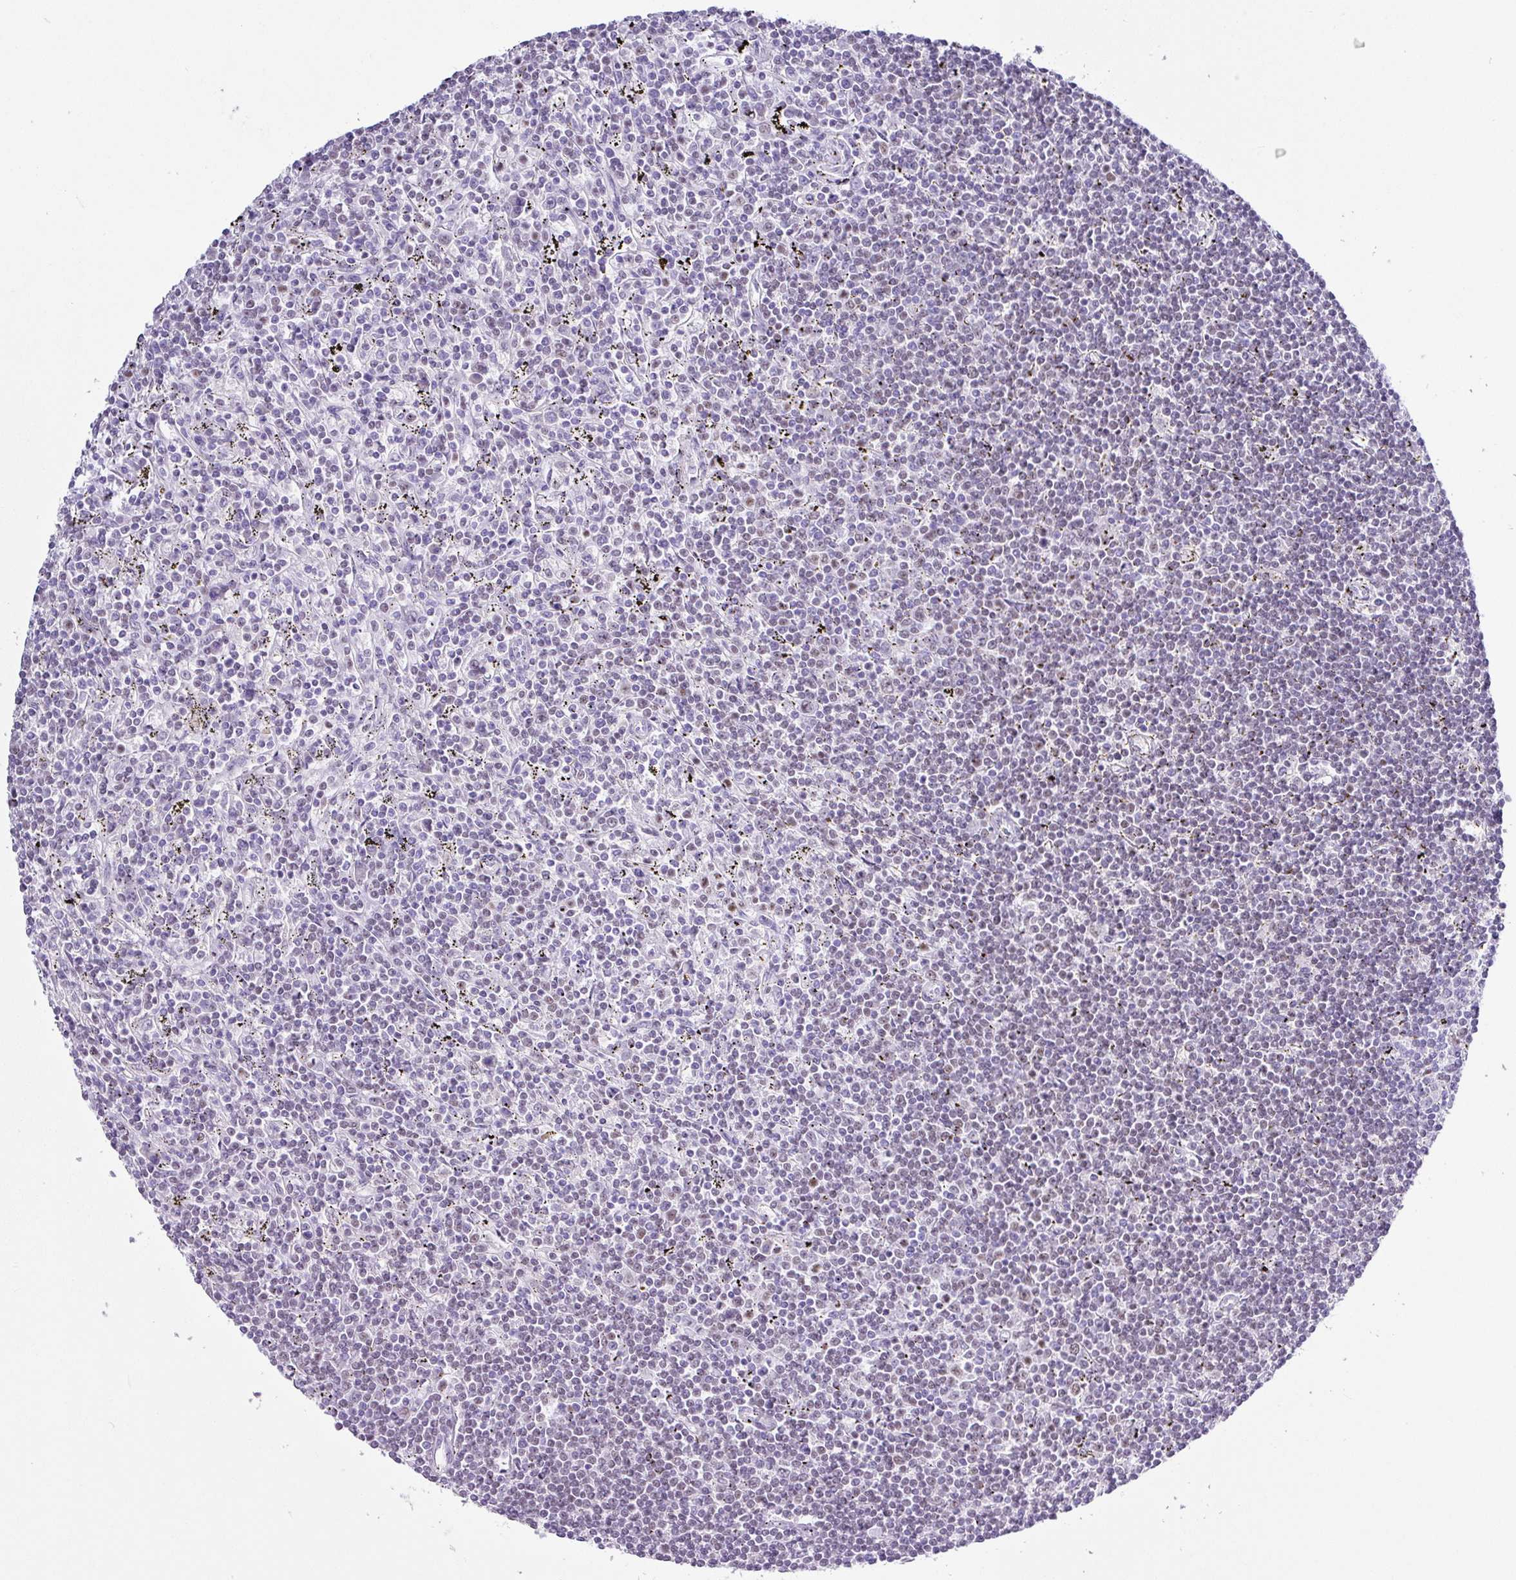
{"staining": {"intensity": "negative", "quantity": "none", "location": "none"}, "tissue": "lymphoma", "cell_type": "Tumor cells", "image_type": "cancer", "snomed": [{"axis": "morphology", "description": "Malignant lymphoma, non-Hodgkin's type, Low grade"}, {"axis": "topography", "description": "Spleen"}], "caption": "Protein analysis of lymphoma demonstrates no significant positivity in tumor cells.", "gene": "BCL11A", "patient": {"sex": "male", "age": 76}}